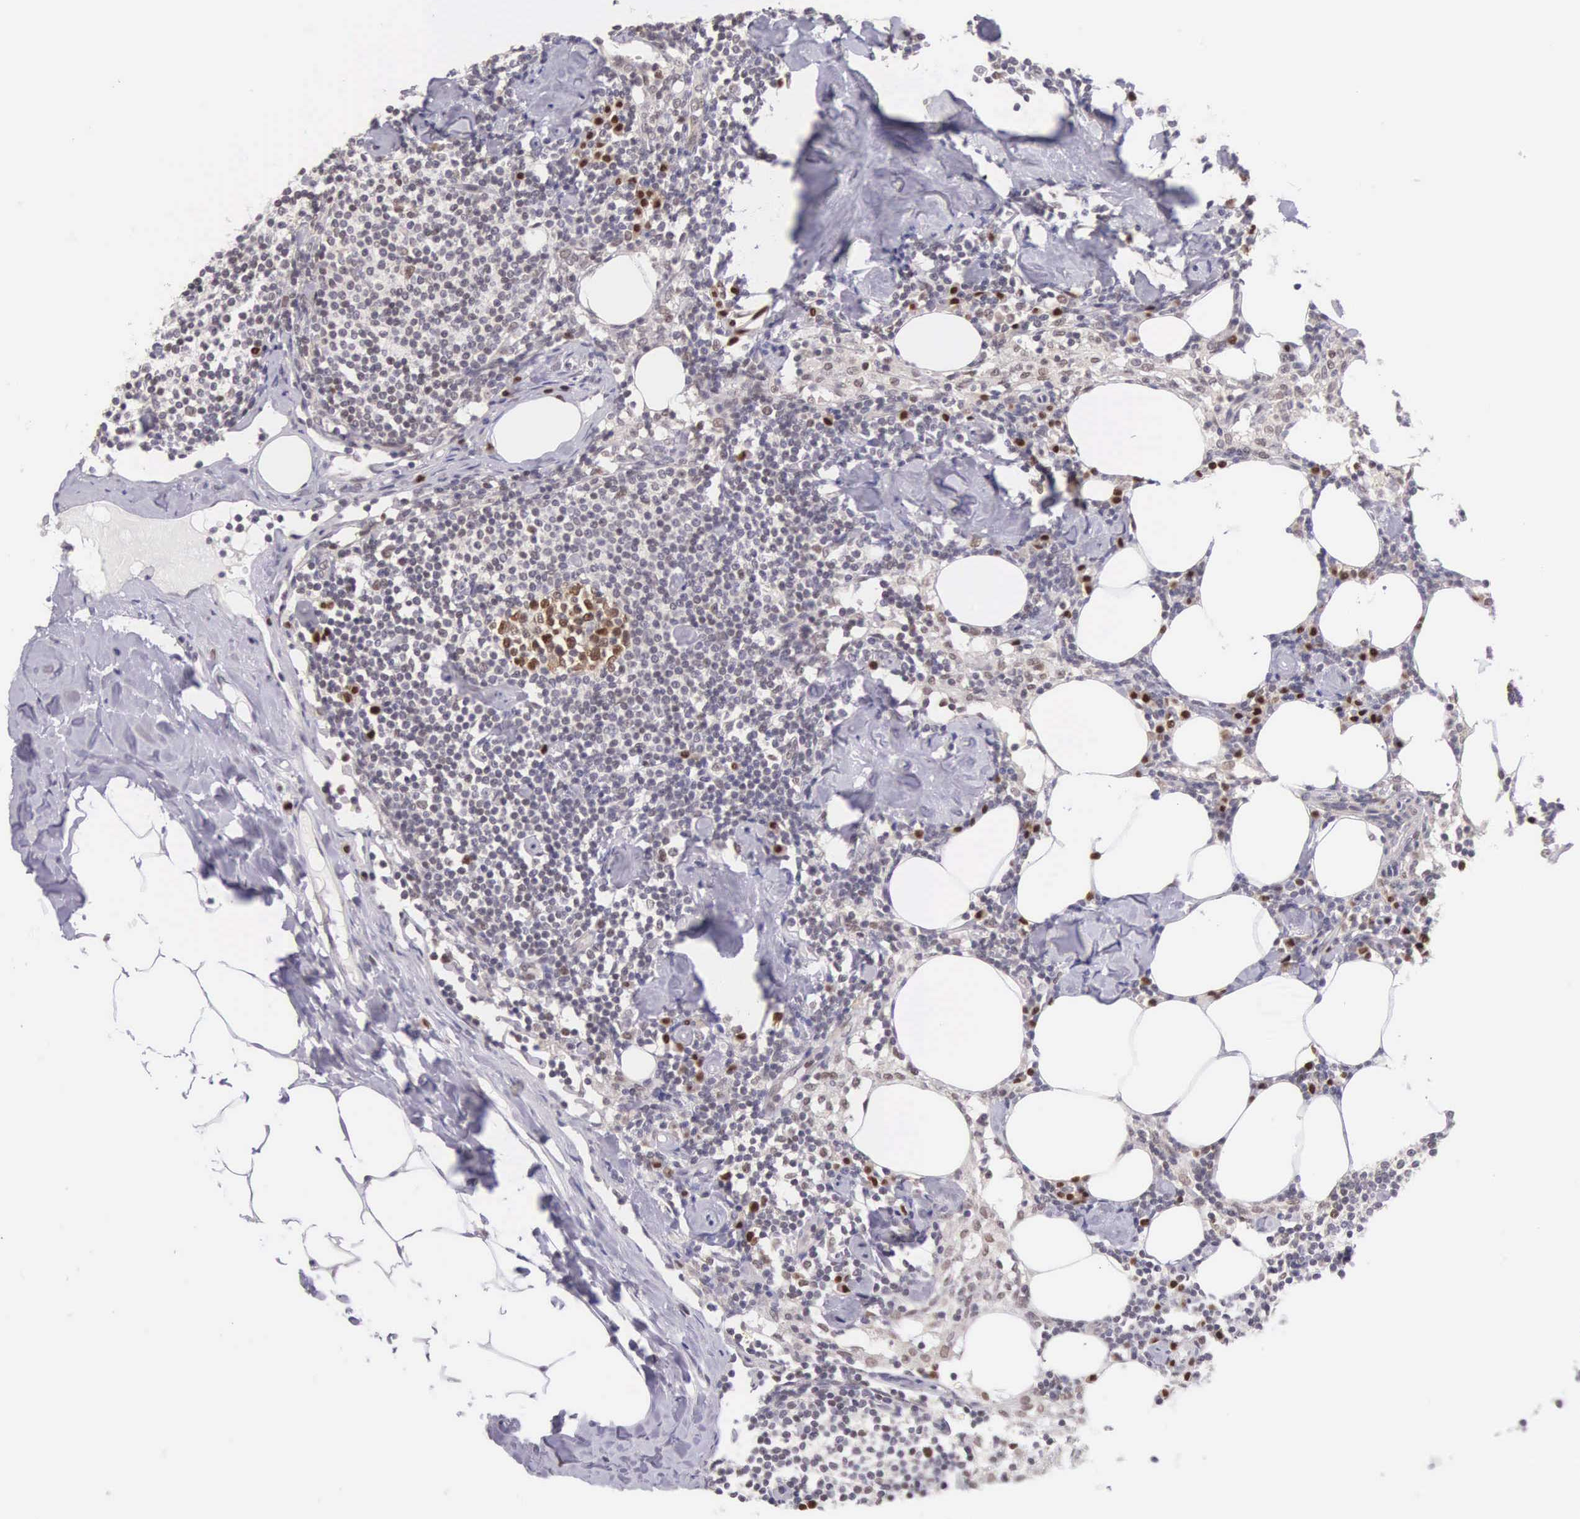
{"staining": {"intensity": "strong", "quantity": ">75%", "location": "nuclear"}, "tissue": "lymph node", "cell_type": "Germinal center cells", "image_type": "normal", "snomed": [{"axis": "morphology", "description": "Normal tissue, NOS"}, {"axis": "topography", "description": "Lymph node"}], "caption": "An immunohistochemistry micrograph of unremarkable tissue is shown. Protein staining in brown shows strong nuclear positivity in lymph node within germinal center cells.", "gene": "CCDC117", "patient": {"sex": "male", "age": 67}}